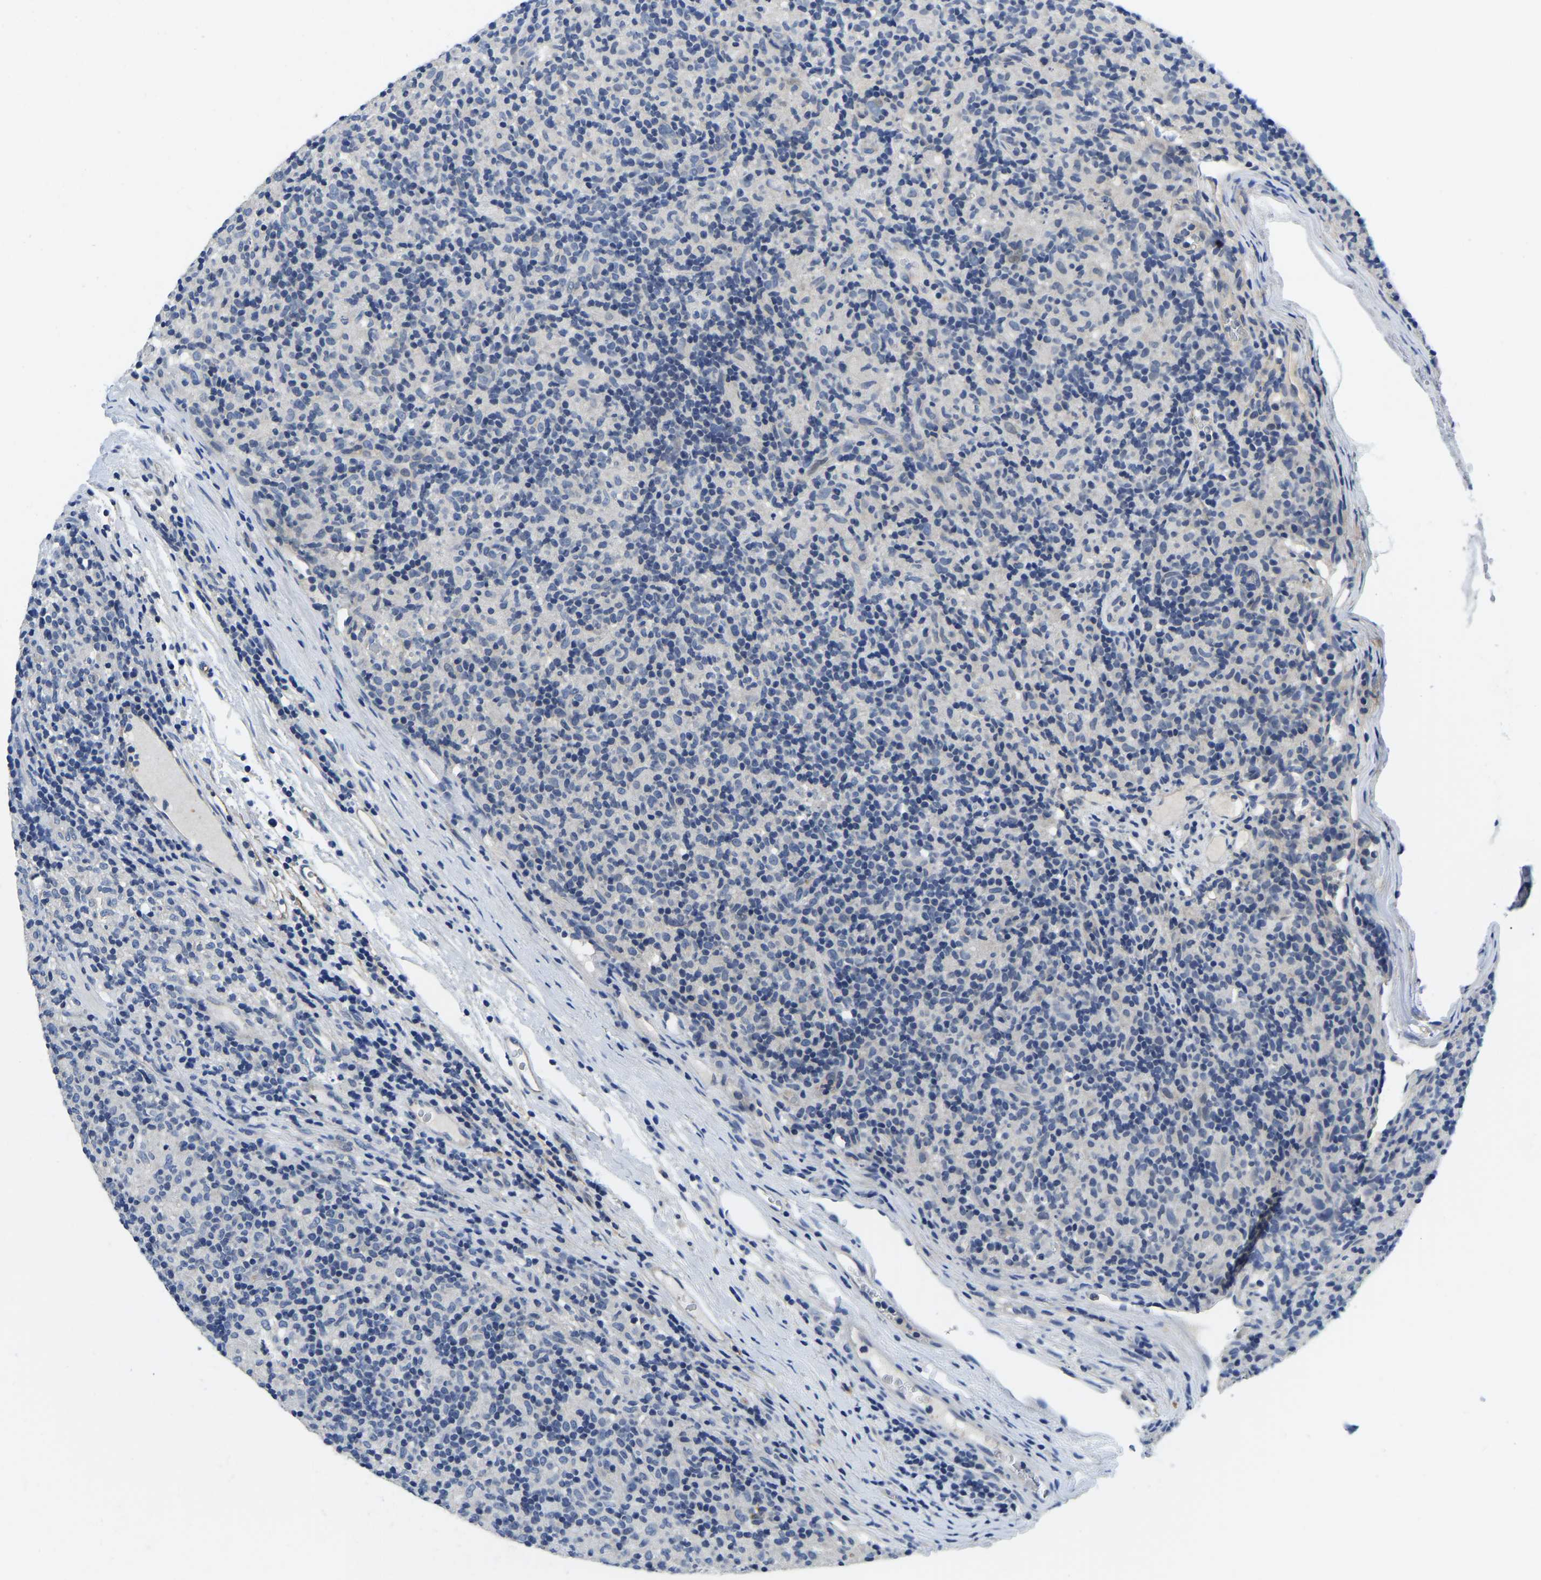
{"staining": {"intensity": "negative", "quantity": "none", "location": "none"}, "tissue": "lymphoma", "cell_type": "Tumor cells", "image_type": "cancer", "snomed": [{"axis": "morphology", "description": "Hodgkin's disease, NOS"}, {"axis": "topography", "description": "Lymph node"}], "caption": "Lymphoma was stained to show a protein in brown. There is no significant staining in tumor cells.", "gene": "ITGA2", "patient": {"sex": "male", "age": 70}}